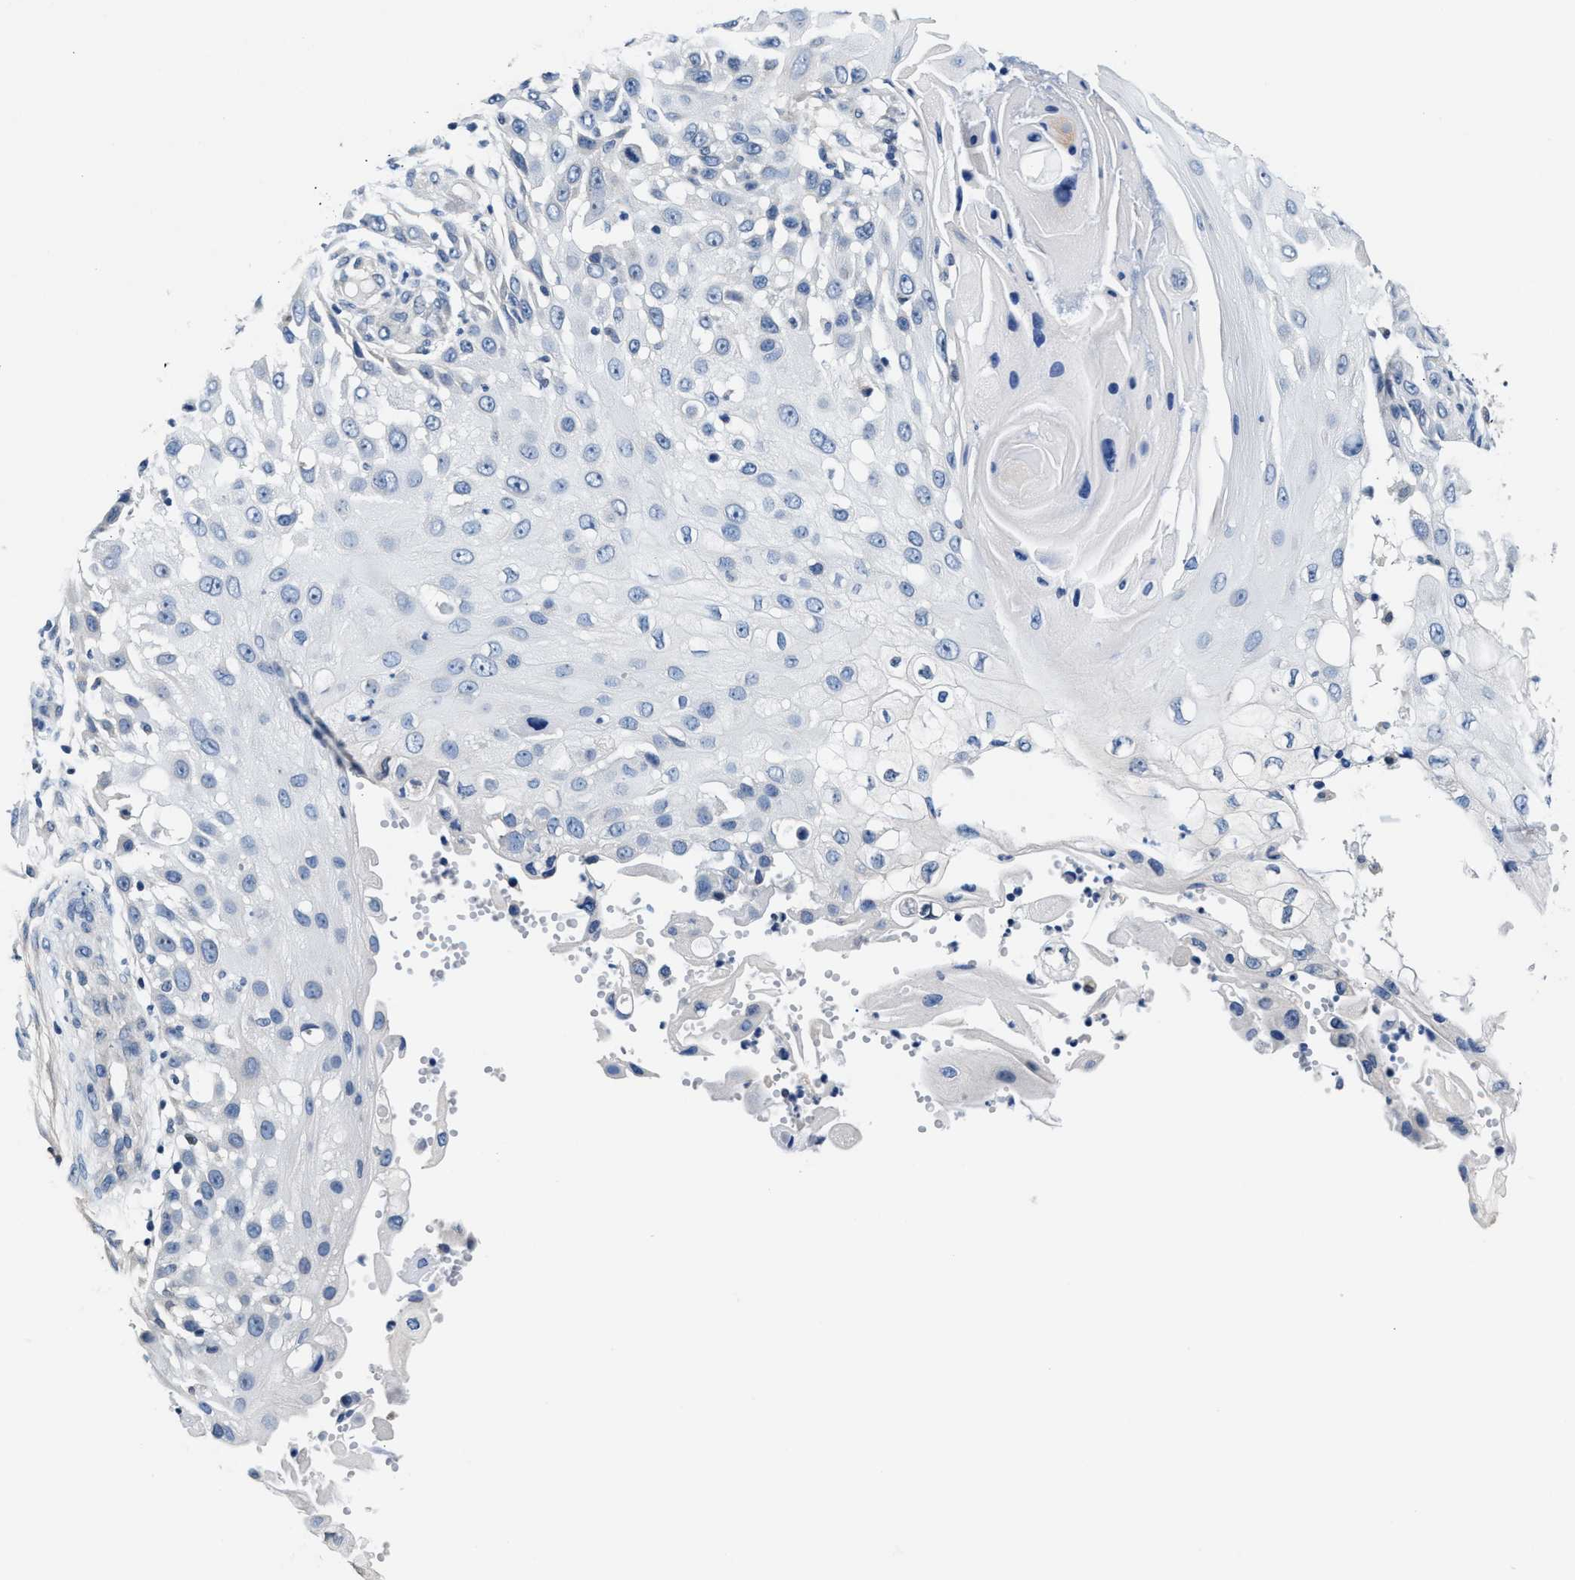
{"staining": {"intensity": "negative", "quantity": "none", "location": "none"}, "tissue": "skin cancer", "cell_type": "Tumor cells", "image_type": "cancer", "snomed": [{"axis": "morphology", "description": "Squamous cell carcinoma, NOS"}, {"axis": "topography", "description": "Skin"}], "caption": "This is an IHC image of squamous cell carcinoma (skin). There is no staining in tumor cells.", "gene": "MYH3", "patient": {"sex": "female", "age": 44}}